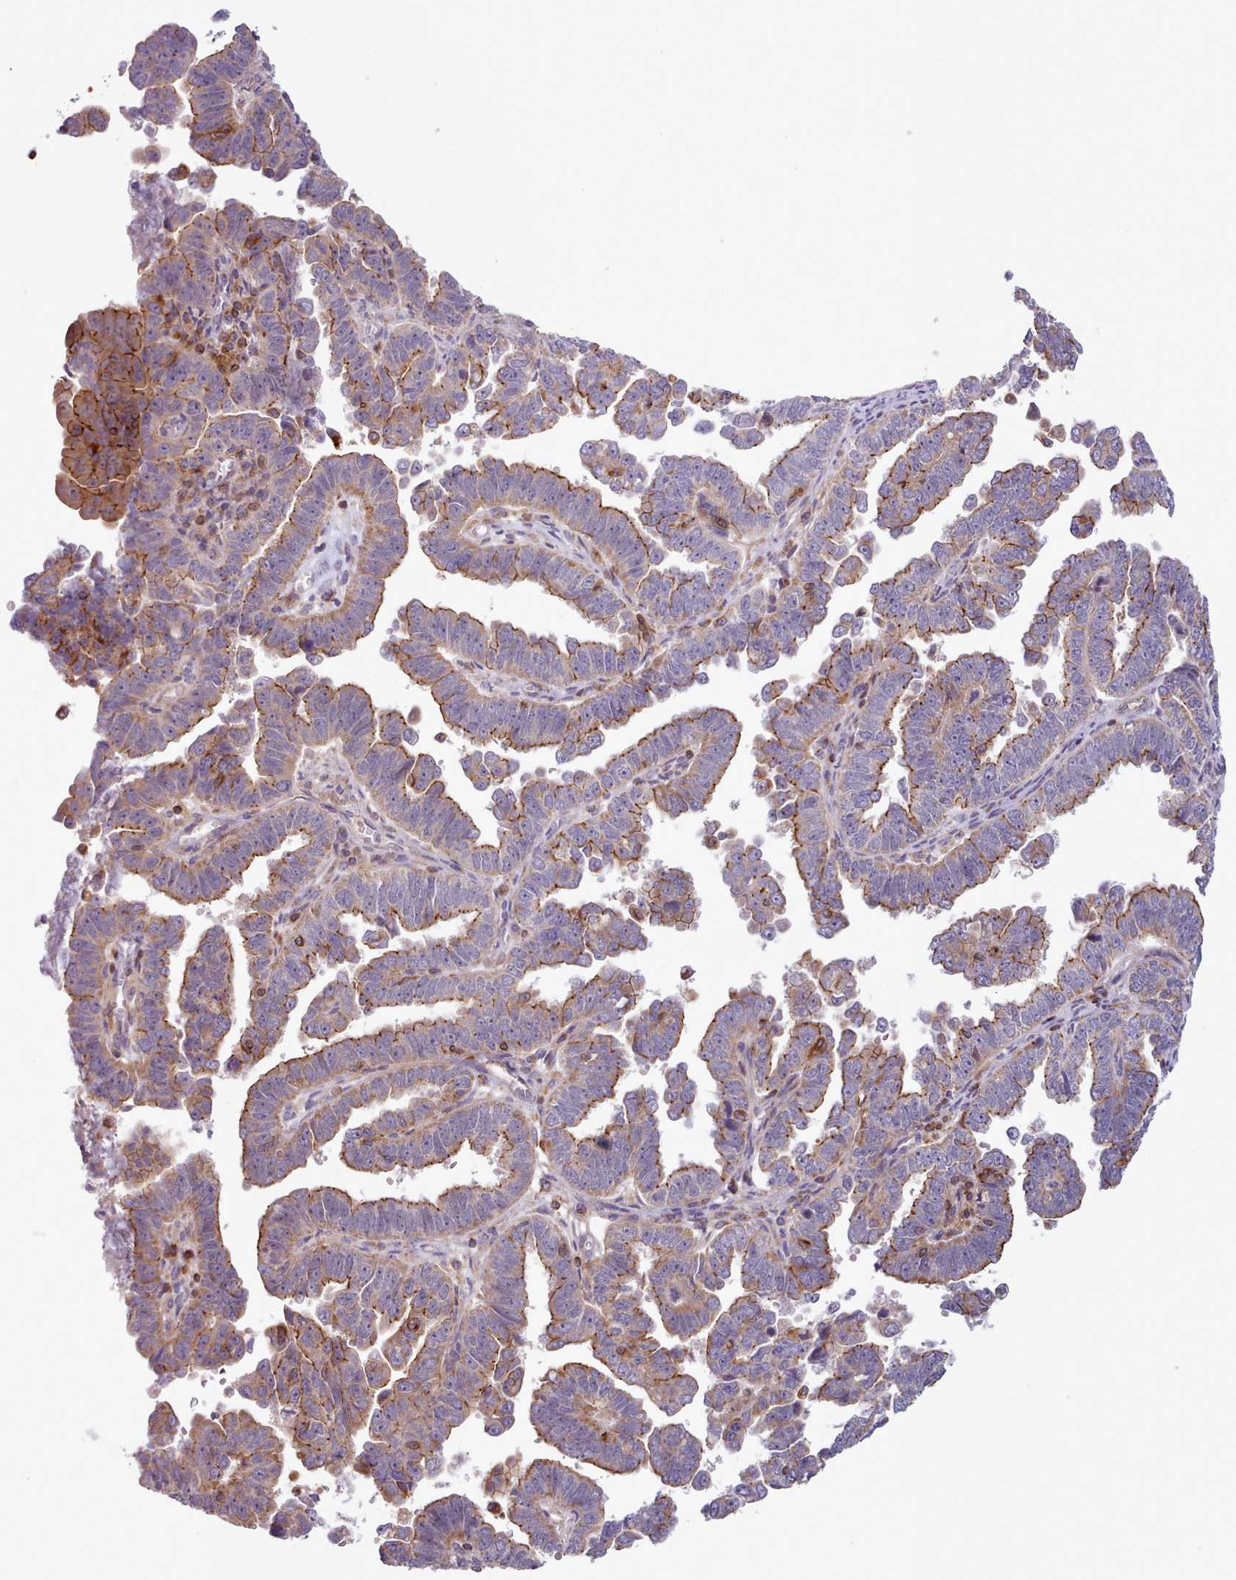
{"staining": {"intensity": "moderate", "quantity": "25%-75%", "location": "cytoplasmic/membranous"}, "tissue": "endometrial cancer", "cell_type": "Tumor cells", "image_type": "cancer", "snomed": [{"axis": "morphology", "description": "Adenocarcinoma, NOS"}, {"axis": "topography", "description": "Endometrium"}], "caption": "Endometrial cancer tissue reveals moderate cytoplasmic/membranous positivity in approximately 25%-75% of tumor cells, visualized by immunohistochemistry.", "gene": "CRYBG1", "patient": {"sex": "female", "age": 75}}